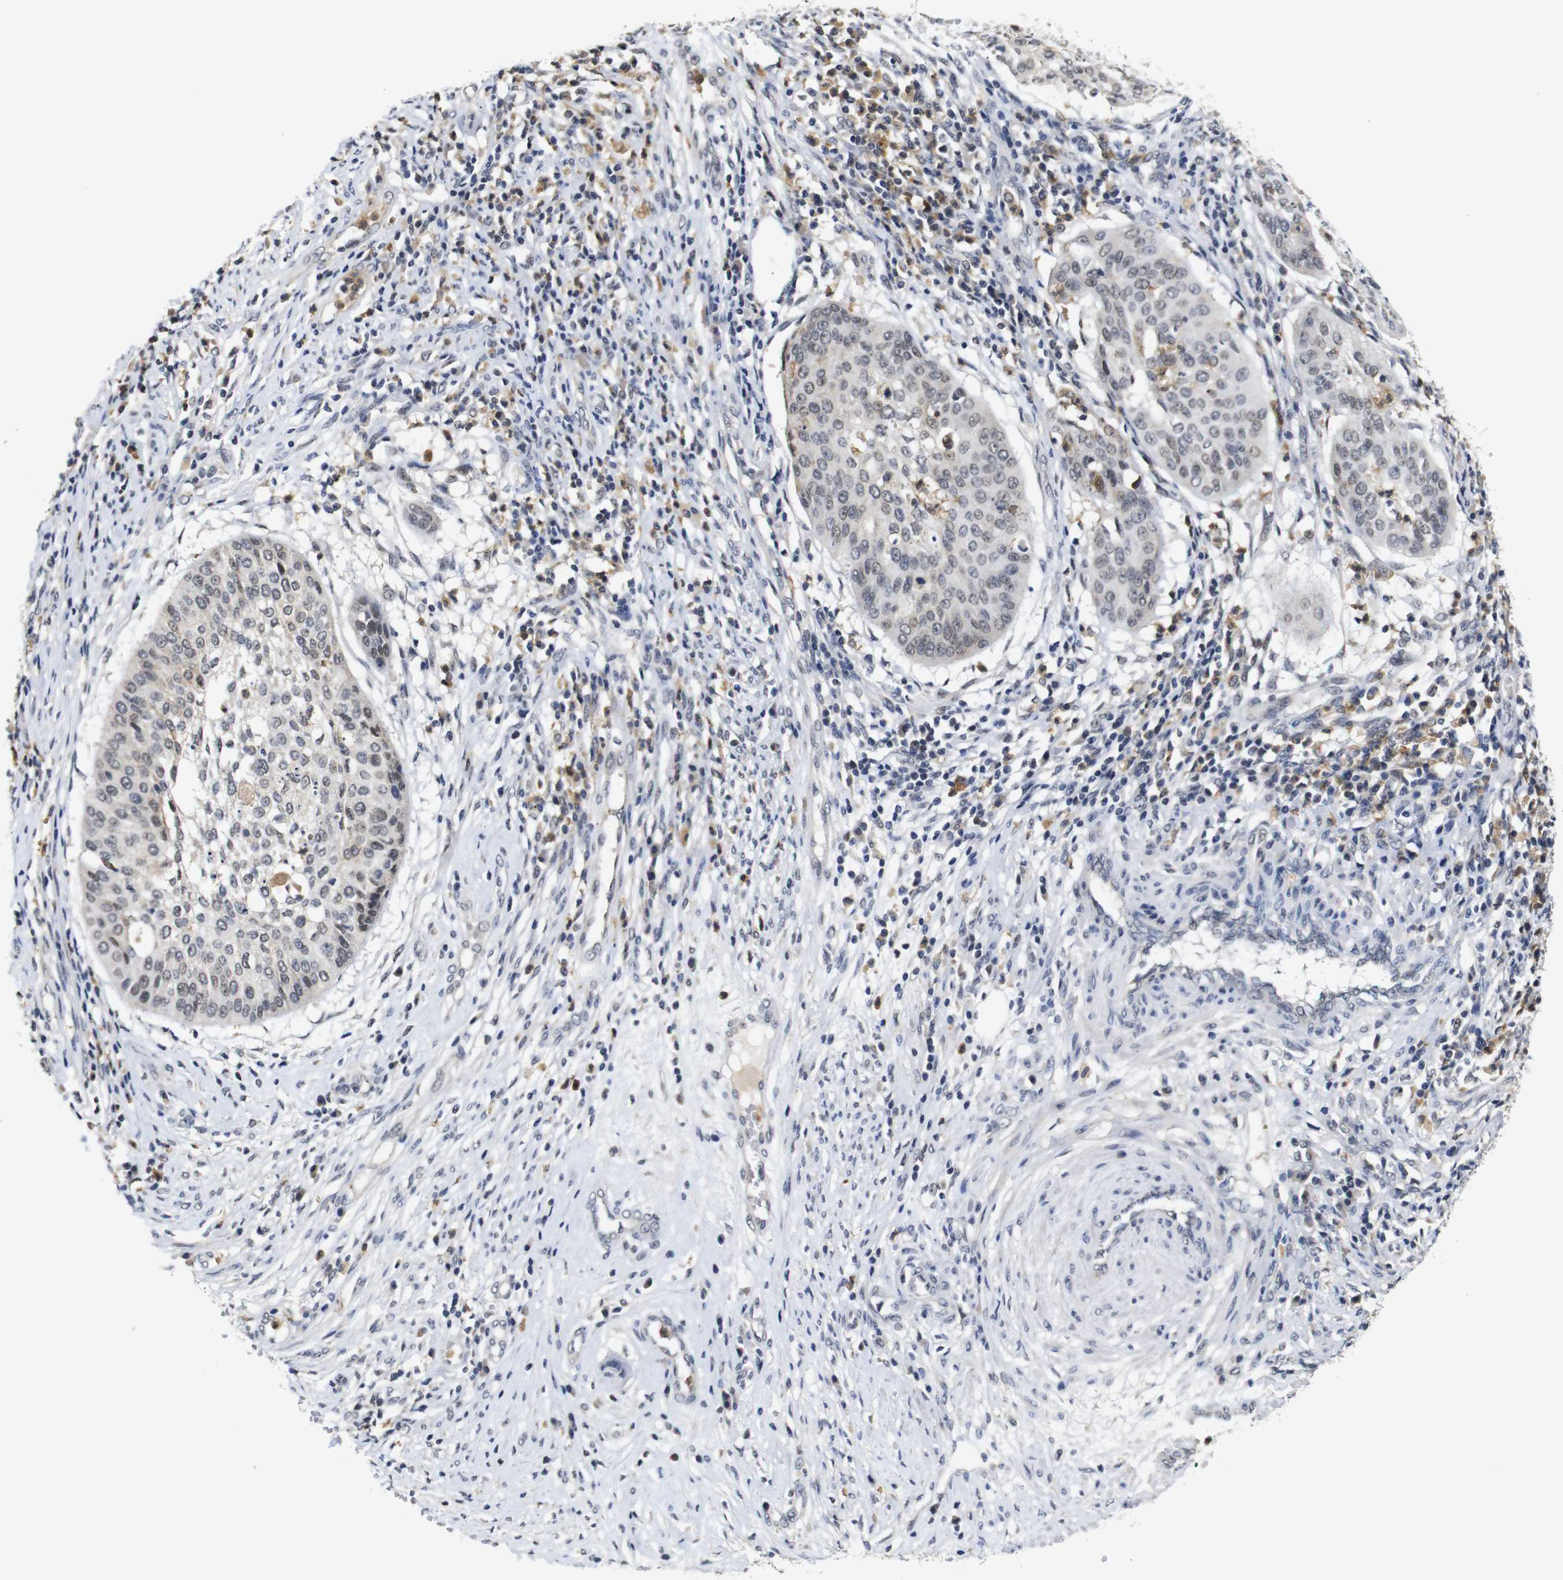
{"staining": {"intensity": "moderate", "quantity": "<25%", "location": "cytoplasmic/membranous"}, "tissue": "cervical cancer", "cell_type": "Tumor cells", "image_type": "cancer", "snomed": [{"axis": "morphology", "description": "Normal tissue, NOS"}, {"axis": "morphology", "description": "Squamous cell carcinoma, NOS"}, {"axis": "topography", "description": "Cervix"}], "caption": "This is a photomicrograph of immunohistochemistry staining of cervical cancer (squamous cell carcinoma), which shows moderate staining in the cytoplasmic/membranous of tumor cells.", "gene": "NTRK3", "patient": {"sex": "female", "age": 39}}